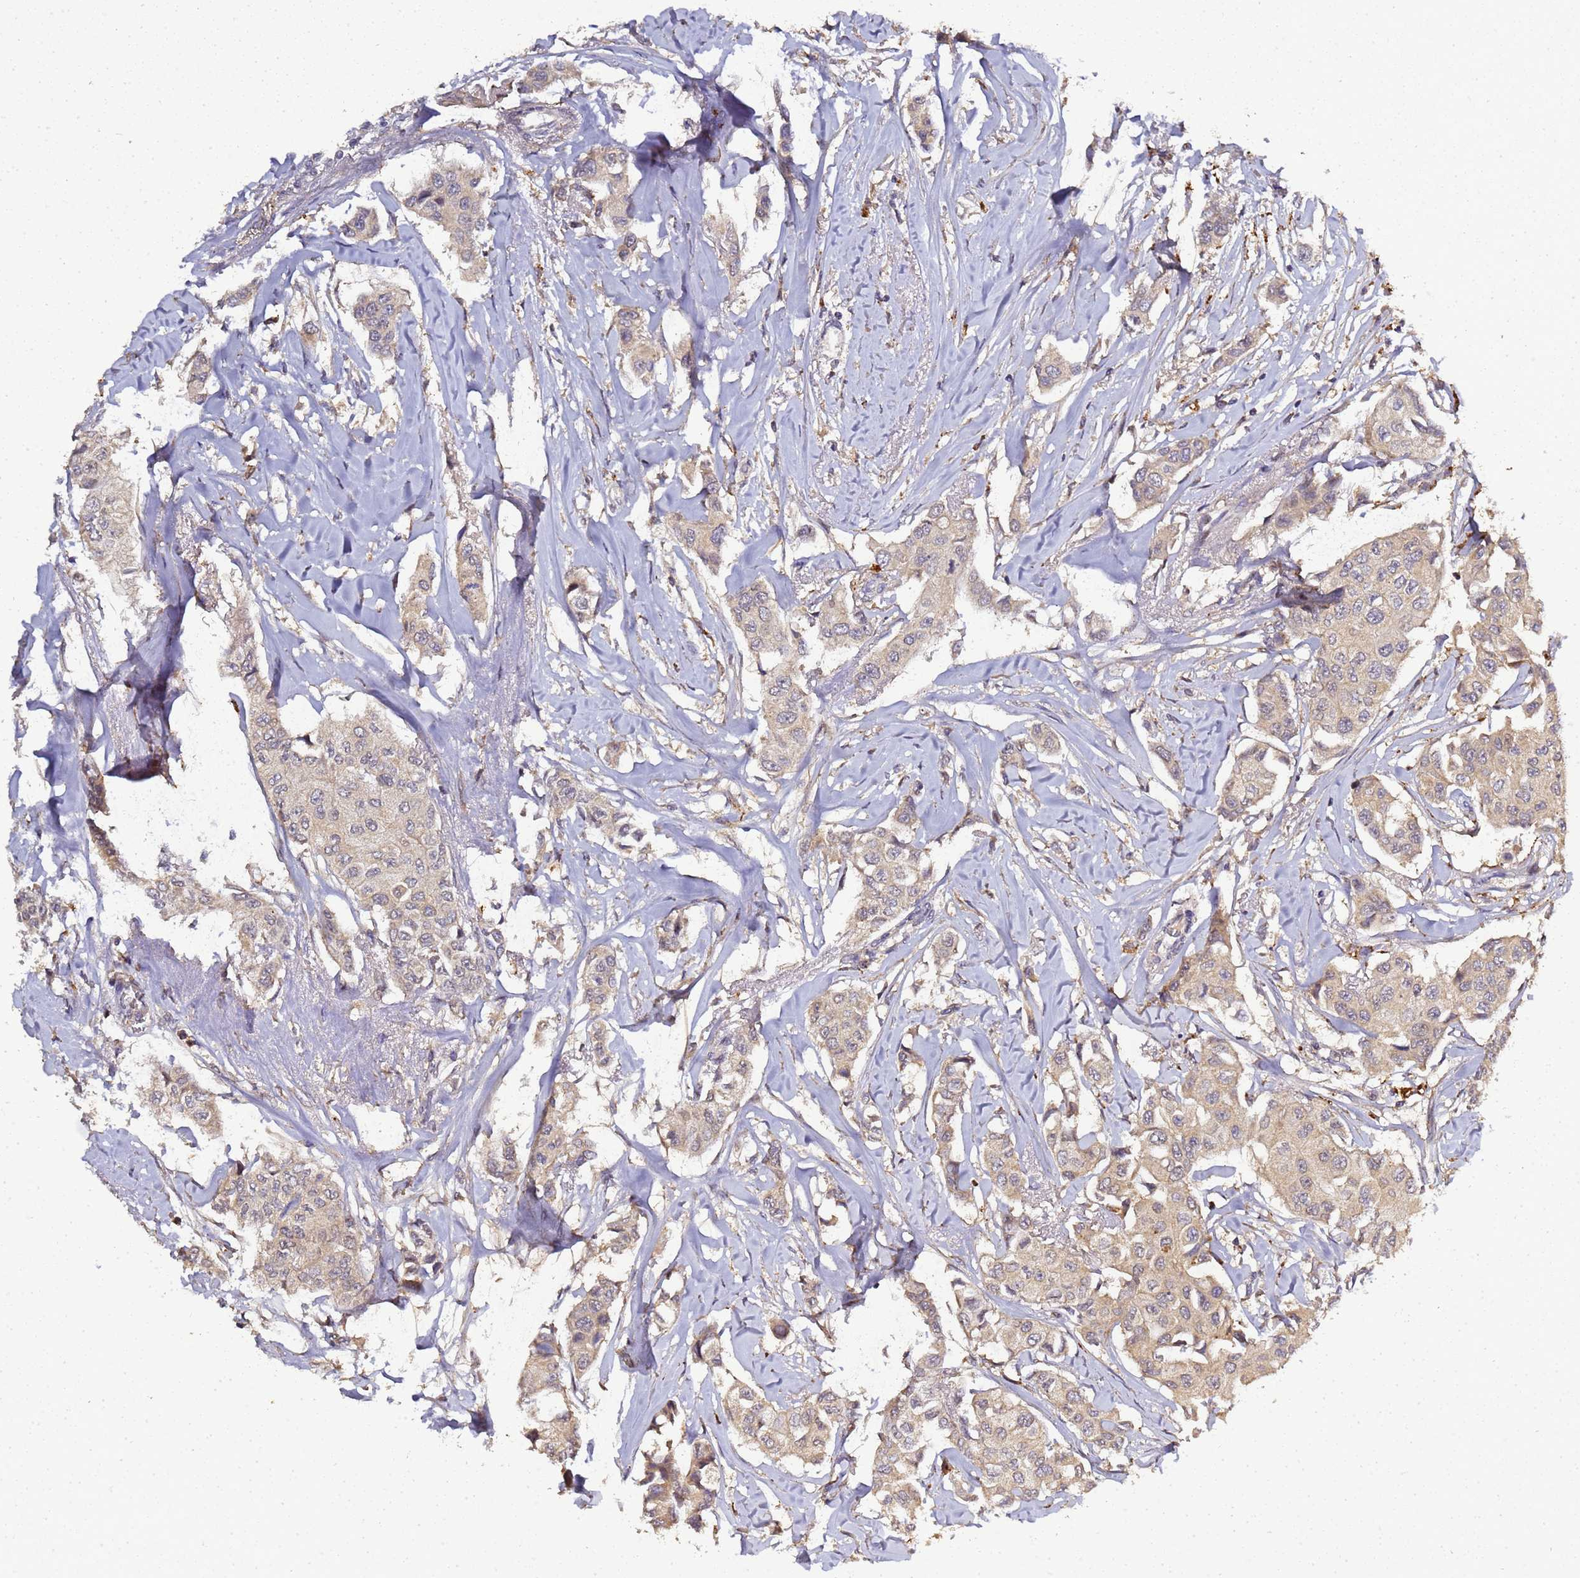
{"staining": {"intensity": "weak", "quantity": ">75%", "location": "cytoplasmic/membranous"}, "tissue": "breast cancer", "cell_type": "Tumor cells", "image_type": "cancer", "snomed": [{"axis": "morphology", "description": "Duct carcinoma"}, {"axis": "topography", "description": "Breast"}], "caption": "Immunohistochemical staining of human breast intraductal carcinoma shows low levels of weak cytoplasmic/membranous protein staining in about >75% of tumor cells.", "gene": "LGI4", "patient": {"sex": "female", "age": 80}}